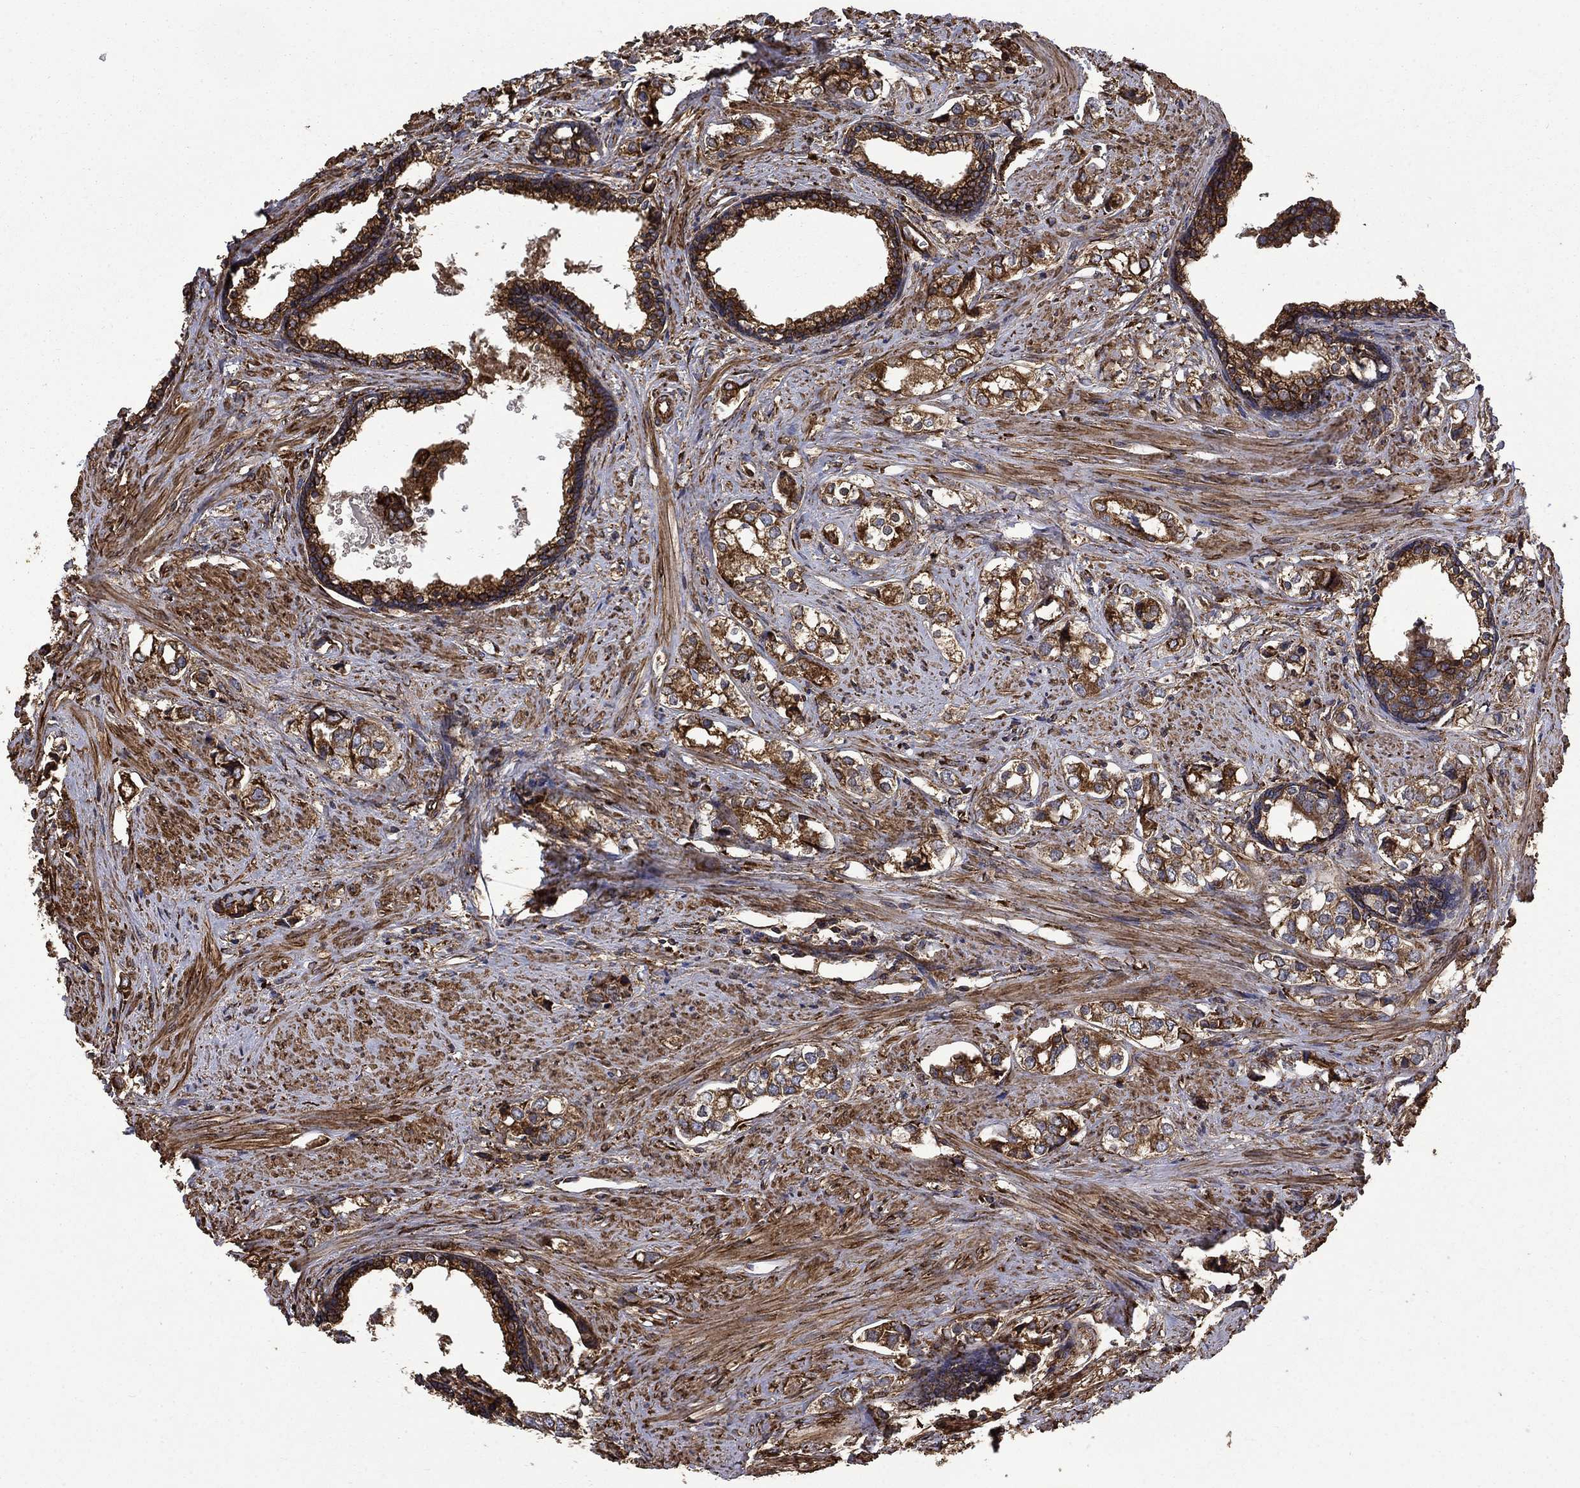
{"staining": {"intensity": "strong", "quantity": ">75%", "location": "cytoplasmic/membranous"}, "tissue": "prostate cancer", "cell_type": "Tumor cells", "image_type": "cancer", "snomed": [{"axis": "morphology", "description": "Adenocarcinoma, NOS"}, {"axis": "topography", "description": "Prostate and seminal vesicle, NOS"}], "caption": "Human adenocarcinoma (prostate) stained with a protein marker displays strong staining in tumor cells.", "gene": "CUTC", "patient": {"sex": "male", "age": 63}}